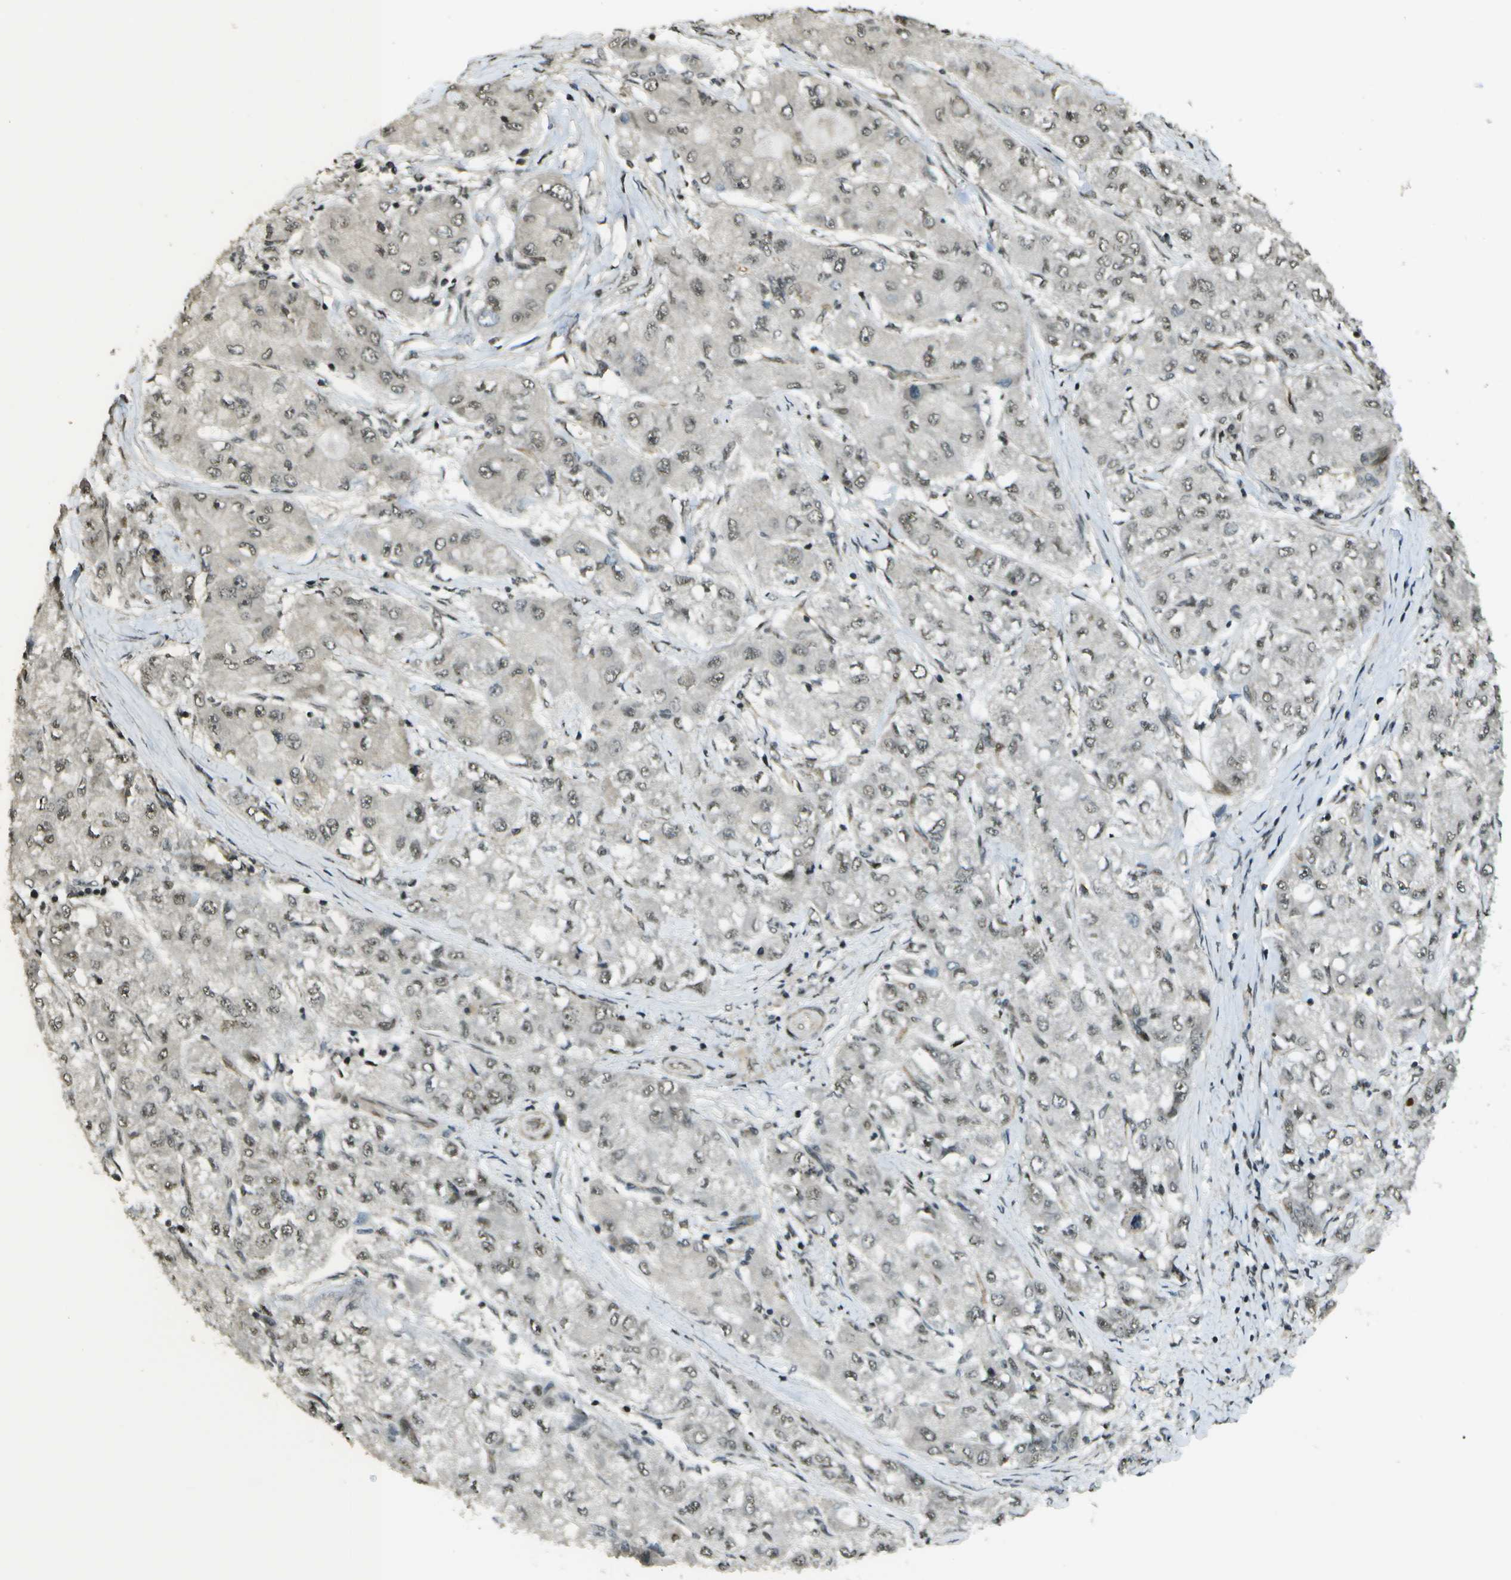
{"staining": {"intensity": "weak", "quantity": "25%-75%", "location": "nuclear"}, "tissue": "liver cancer", "cell_type": "Tumor cells", "image_type": "cancer", "snomed": [{"axis": "morphology", "description": "Carcinoma, Hepatocellular, NOS"}, {"axis": "topography", "description": "Liver"}], "caption": "This photomicrograph shows liver cancer stained with immunohistochemistry (IHC) to label a protein in brown. The nuclear of tumor cells show weak positivity for the protein. Nuclei are counter-stained blue.", "gene": "KAT5", "patient": {"sex": "male", "age": 80}}